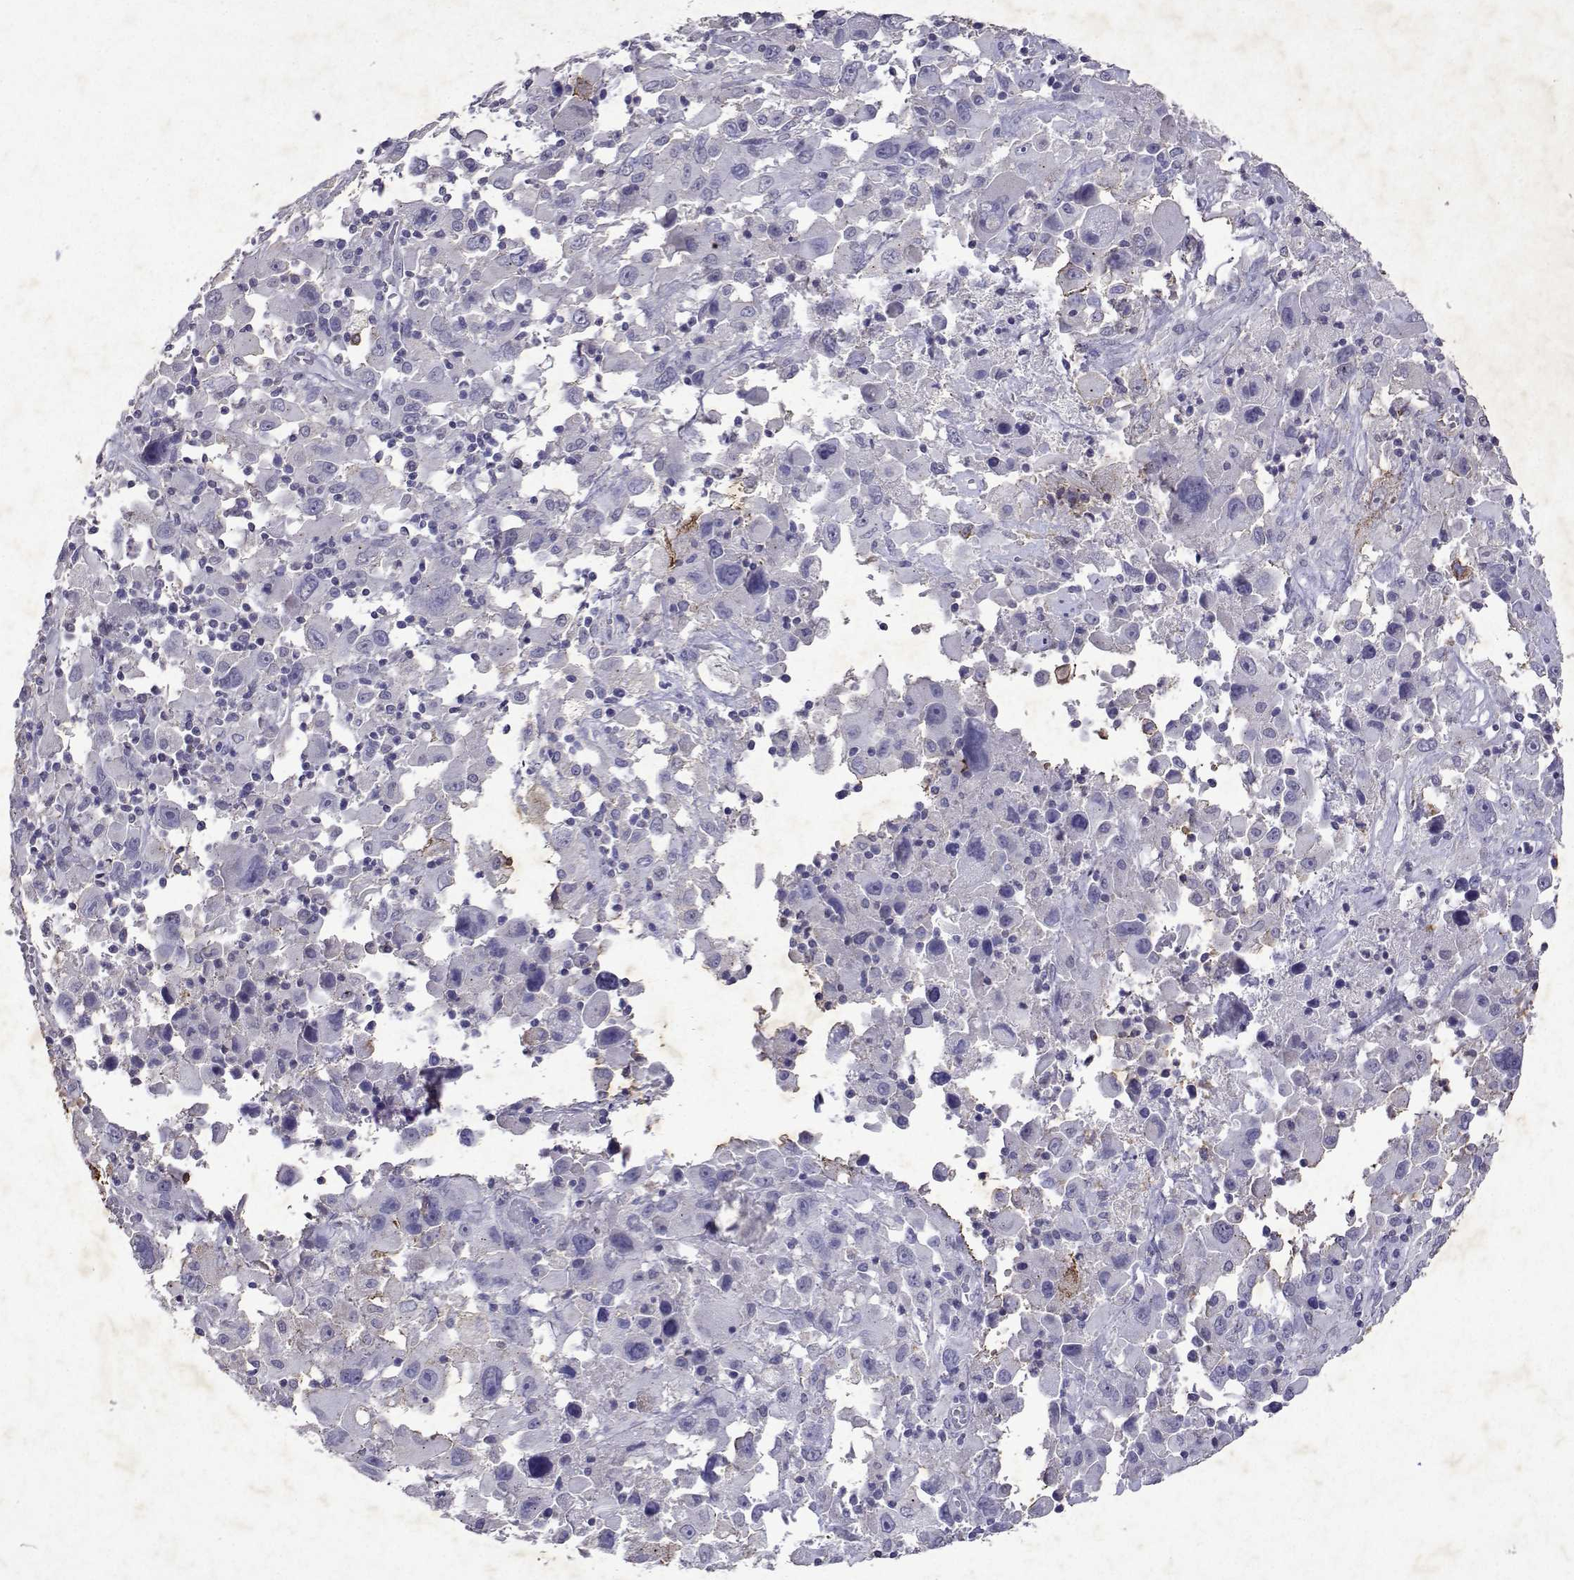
{"staining": {"intensity": "negative", "quantity": "none", "location": "none"}, "tissue": "melanoma", "cell_type": "Tumor cells", "image_type": "cancer", "snomed": [{"axis": "morphology", "description": "Malignant melanoma, Metastatic site"}, {"axis": "topography", "description": "Soft tissue"}], "caption": "Tumor cells show no significant protein expression in melanoma.", "gene": "DUSP28", "patient": {"sex": "male", "age": 50}}